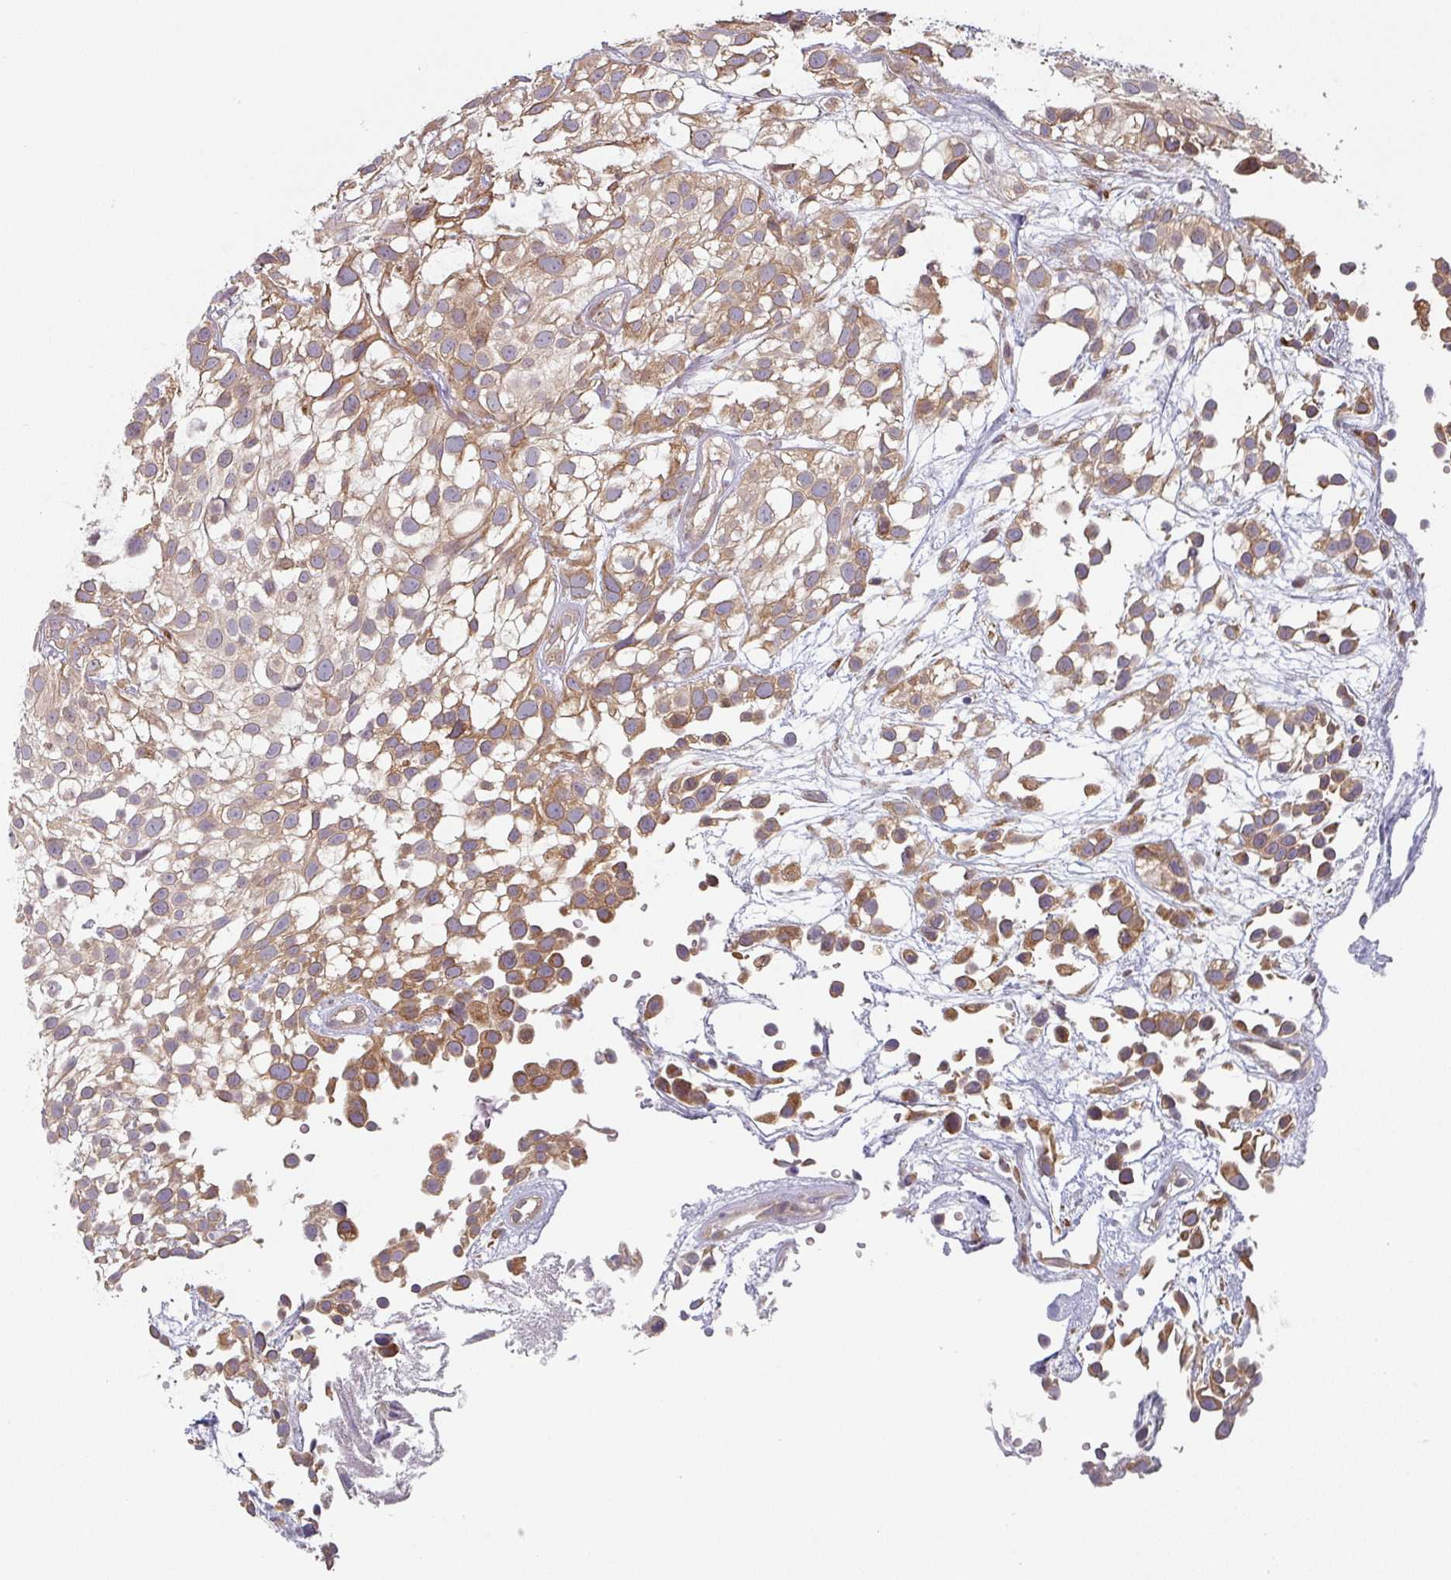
{"staining": {"intensity": "moderate", "quantity": ">75%", "location": "cytoplasmic/membranous"}, "tissue": "urothelial cancer", "cell_type": "Tumor cells", "image_type": "cancer", "snomed": [{"axis": "morphology", "description": "Urothelial carcinoma, High grade"}, {"axis": "topography", "description": "Urinary bladder"}], "caption": "DAB immunohistochemical staining of human urothelial cancer displays moderate cytoplasmic/membranous protein staining in approximately >75% of tumor cells.", "gene": "TAPT1", "patient": {"sex": "male", "age": 56}}